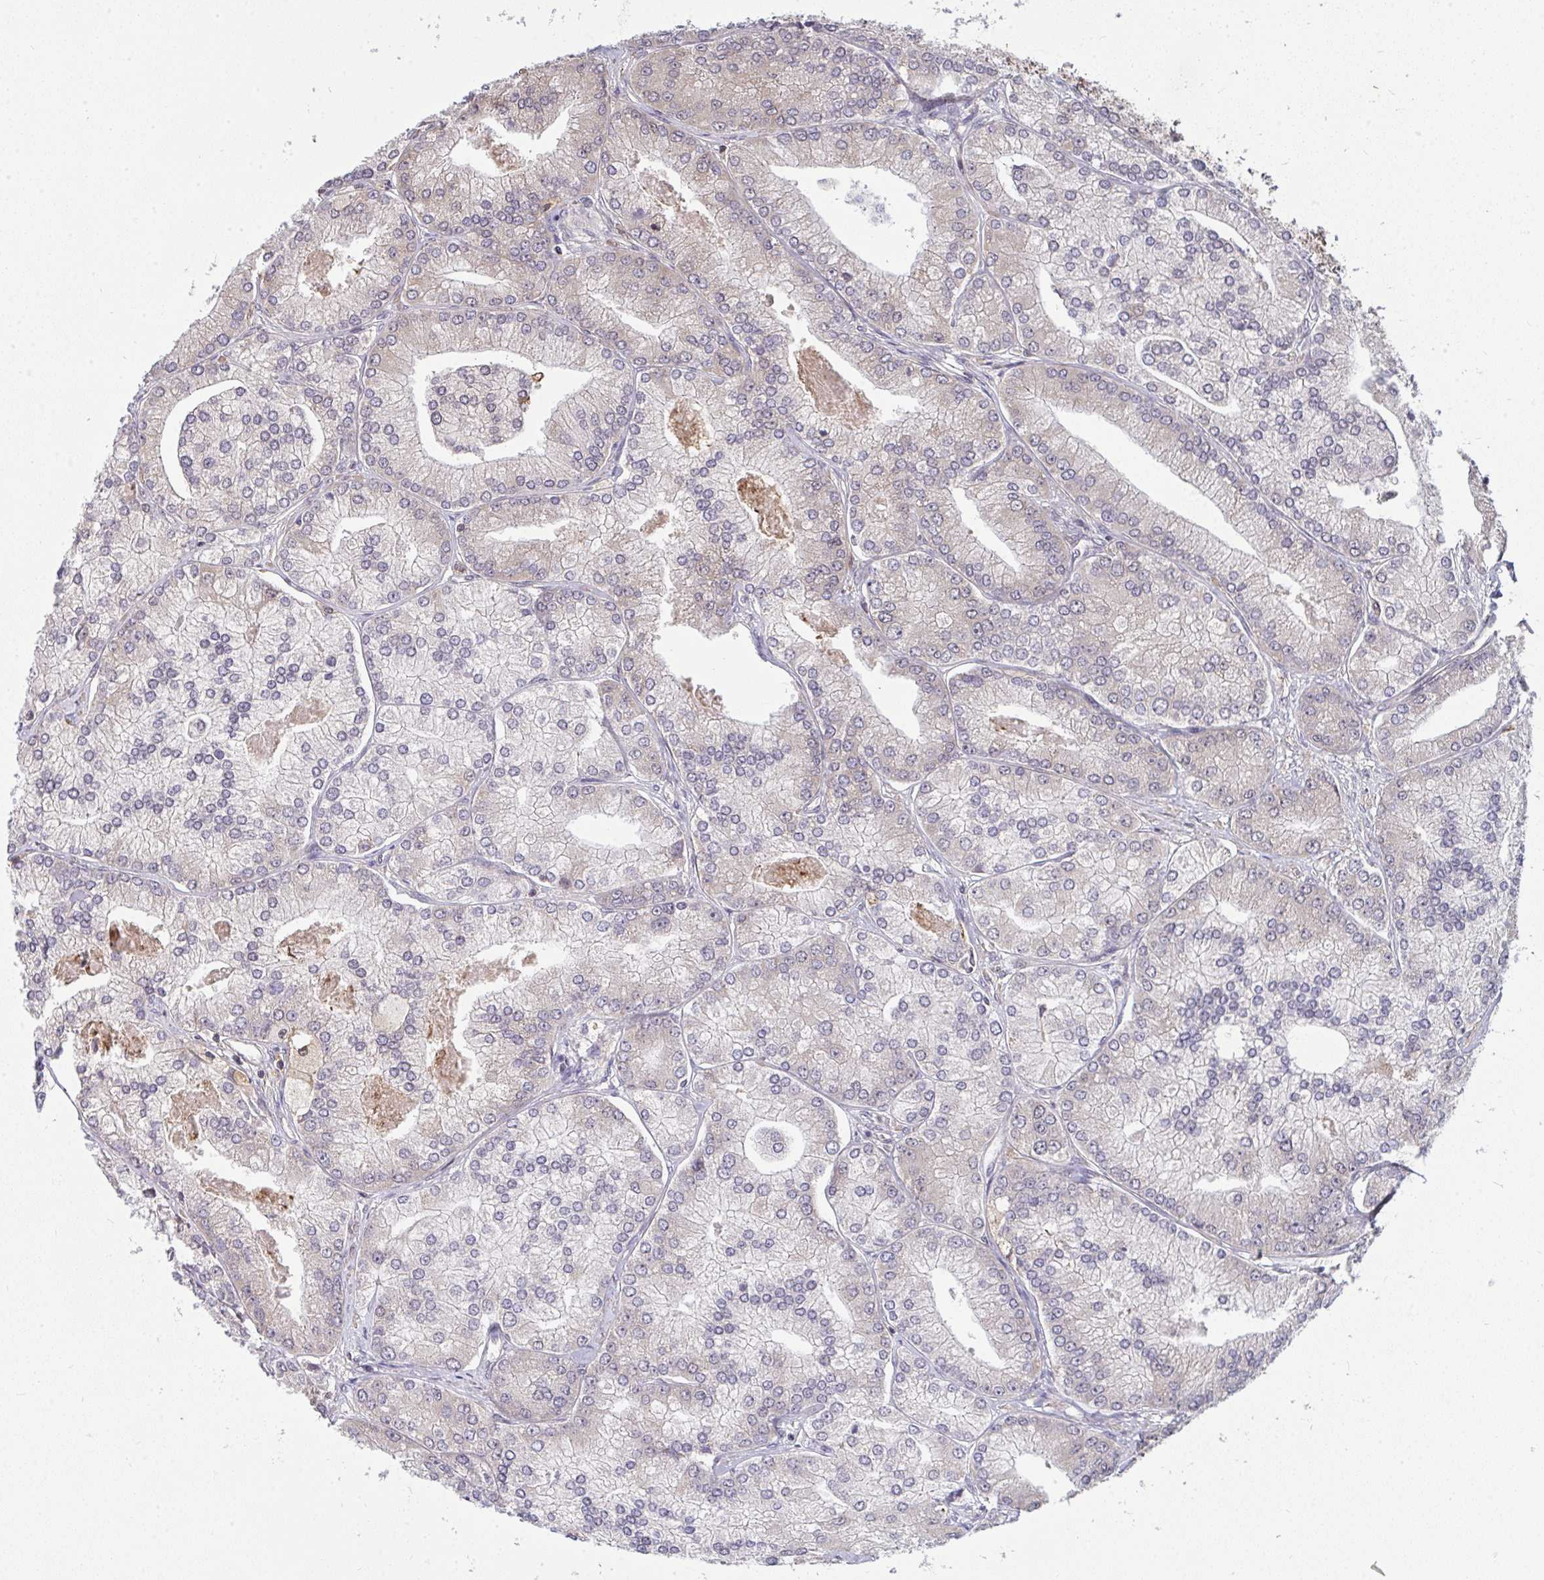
{"staining": {"intensity": "weak", "quantity": "25%-75%", "location": "cytoplasmic/membranous"}, "tissue": "prostate cancer", "cell_type": "Tumor cells", "image_type": "cancer", "snomed": [{"axis": "morphology", "description": "Adenocarcinoma, High grade"}, {"axis": "topography", "description": "Prostate"}], "caption": "A photomicrograph of prostate cancer stained for a protein demonstrates weak cytoplasmic/membranous brown staining in tumor cells.", "gene": "SAP30", "patient": {"sex": "male", "age": 61}}